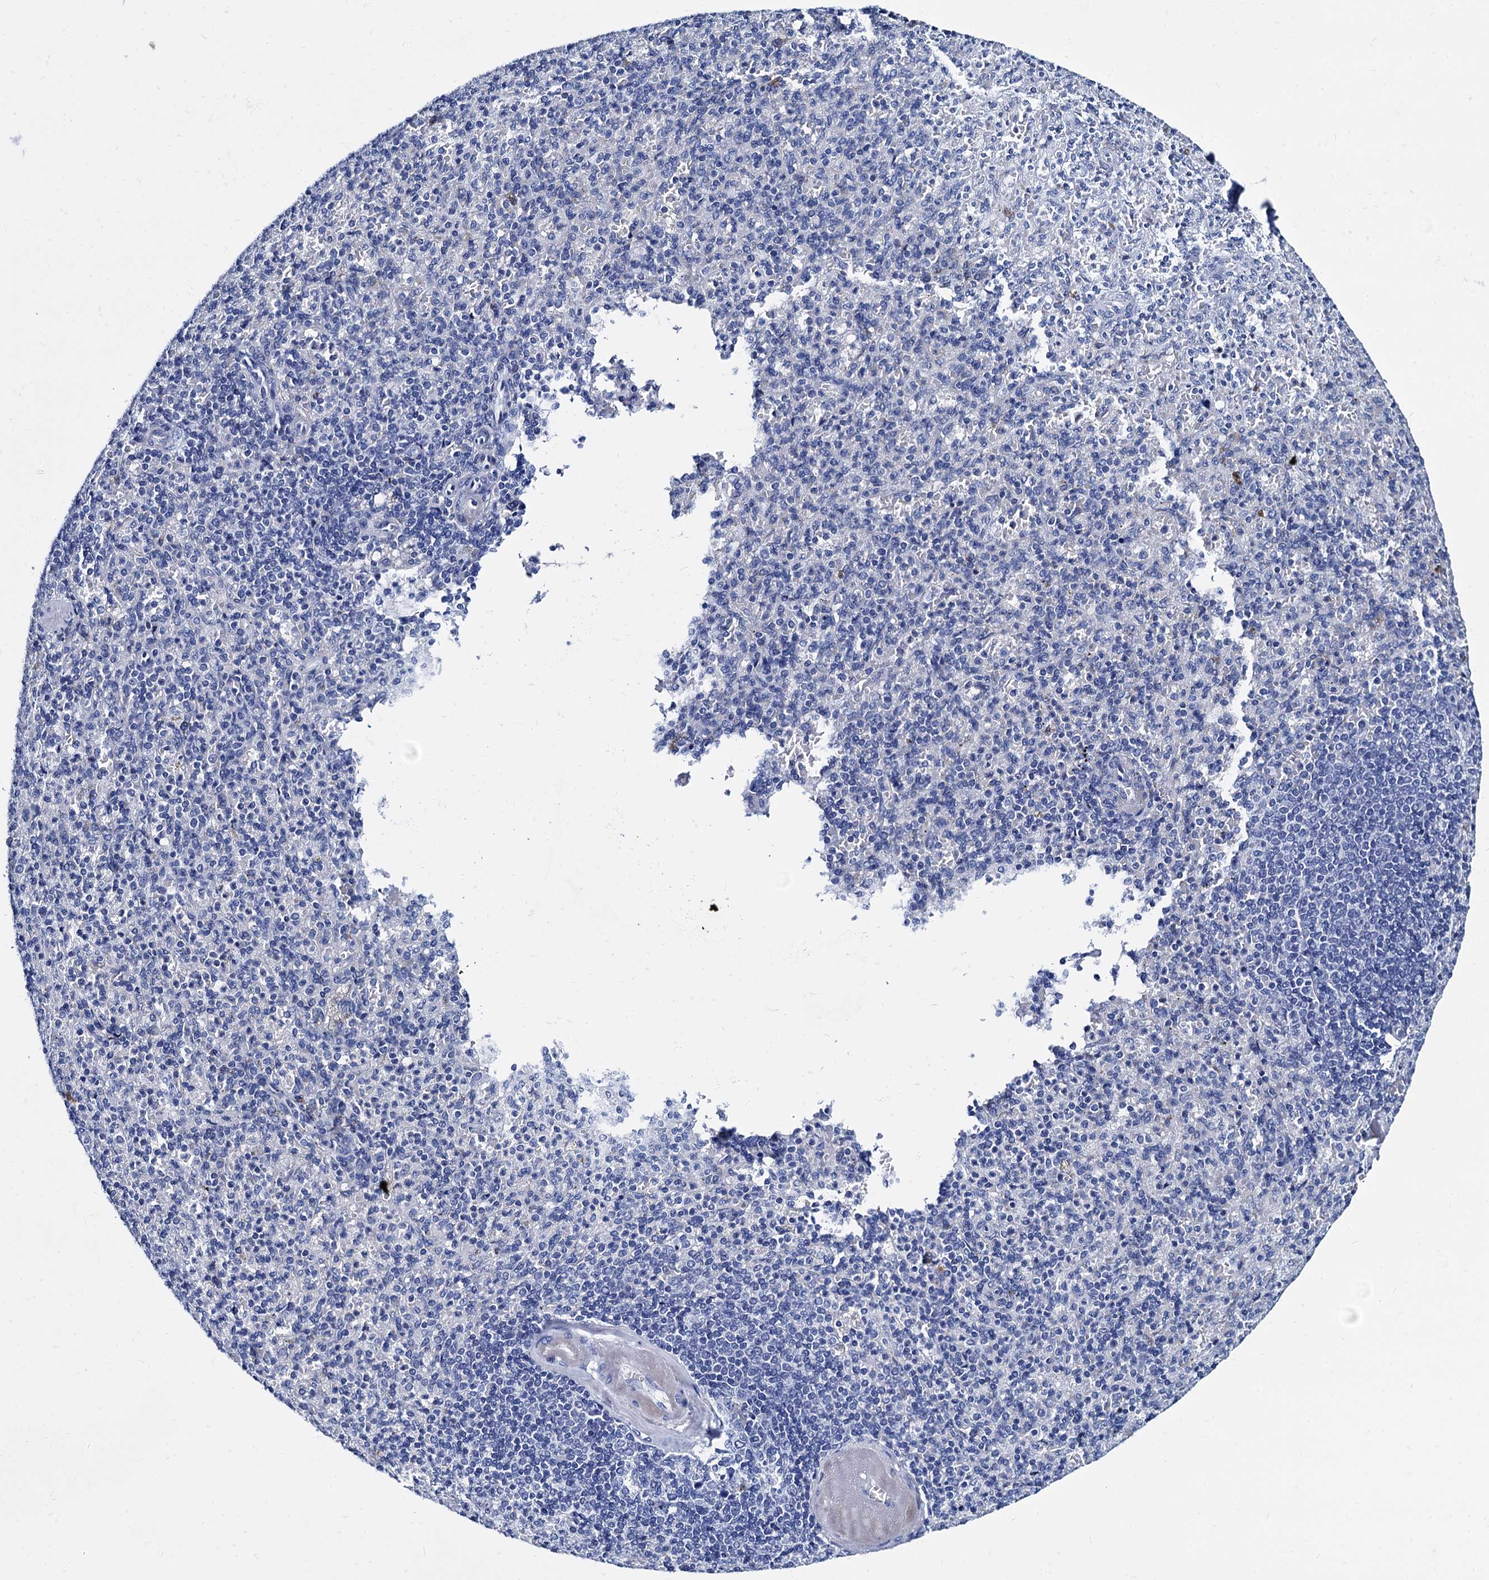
{"staining": {"intensity": "negative", "quantity": "none", "location": "none"}, "tissue": "spleen", "cell_type": "Cells in red pulp", "image_type": "normal", "snomed": [{"axis": "morphology", "description": "Normal tissue, NOS"}, {"axis": "topography", "description": "Spleen"}], "caption": "High power microscopy micrograph of an immunohistochemistry image of unremarkable spleen, revealing no significant expression in cells in red pulp. The staining was performed using DAB to visualize the protein expression in brown, while the nuclei were stained in blue with hematoxylin (Magnification: 20x).", "gene": "TMEM72", "patient": {"sex": "female", "age": 74}}